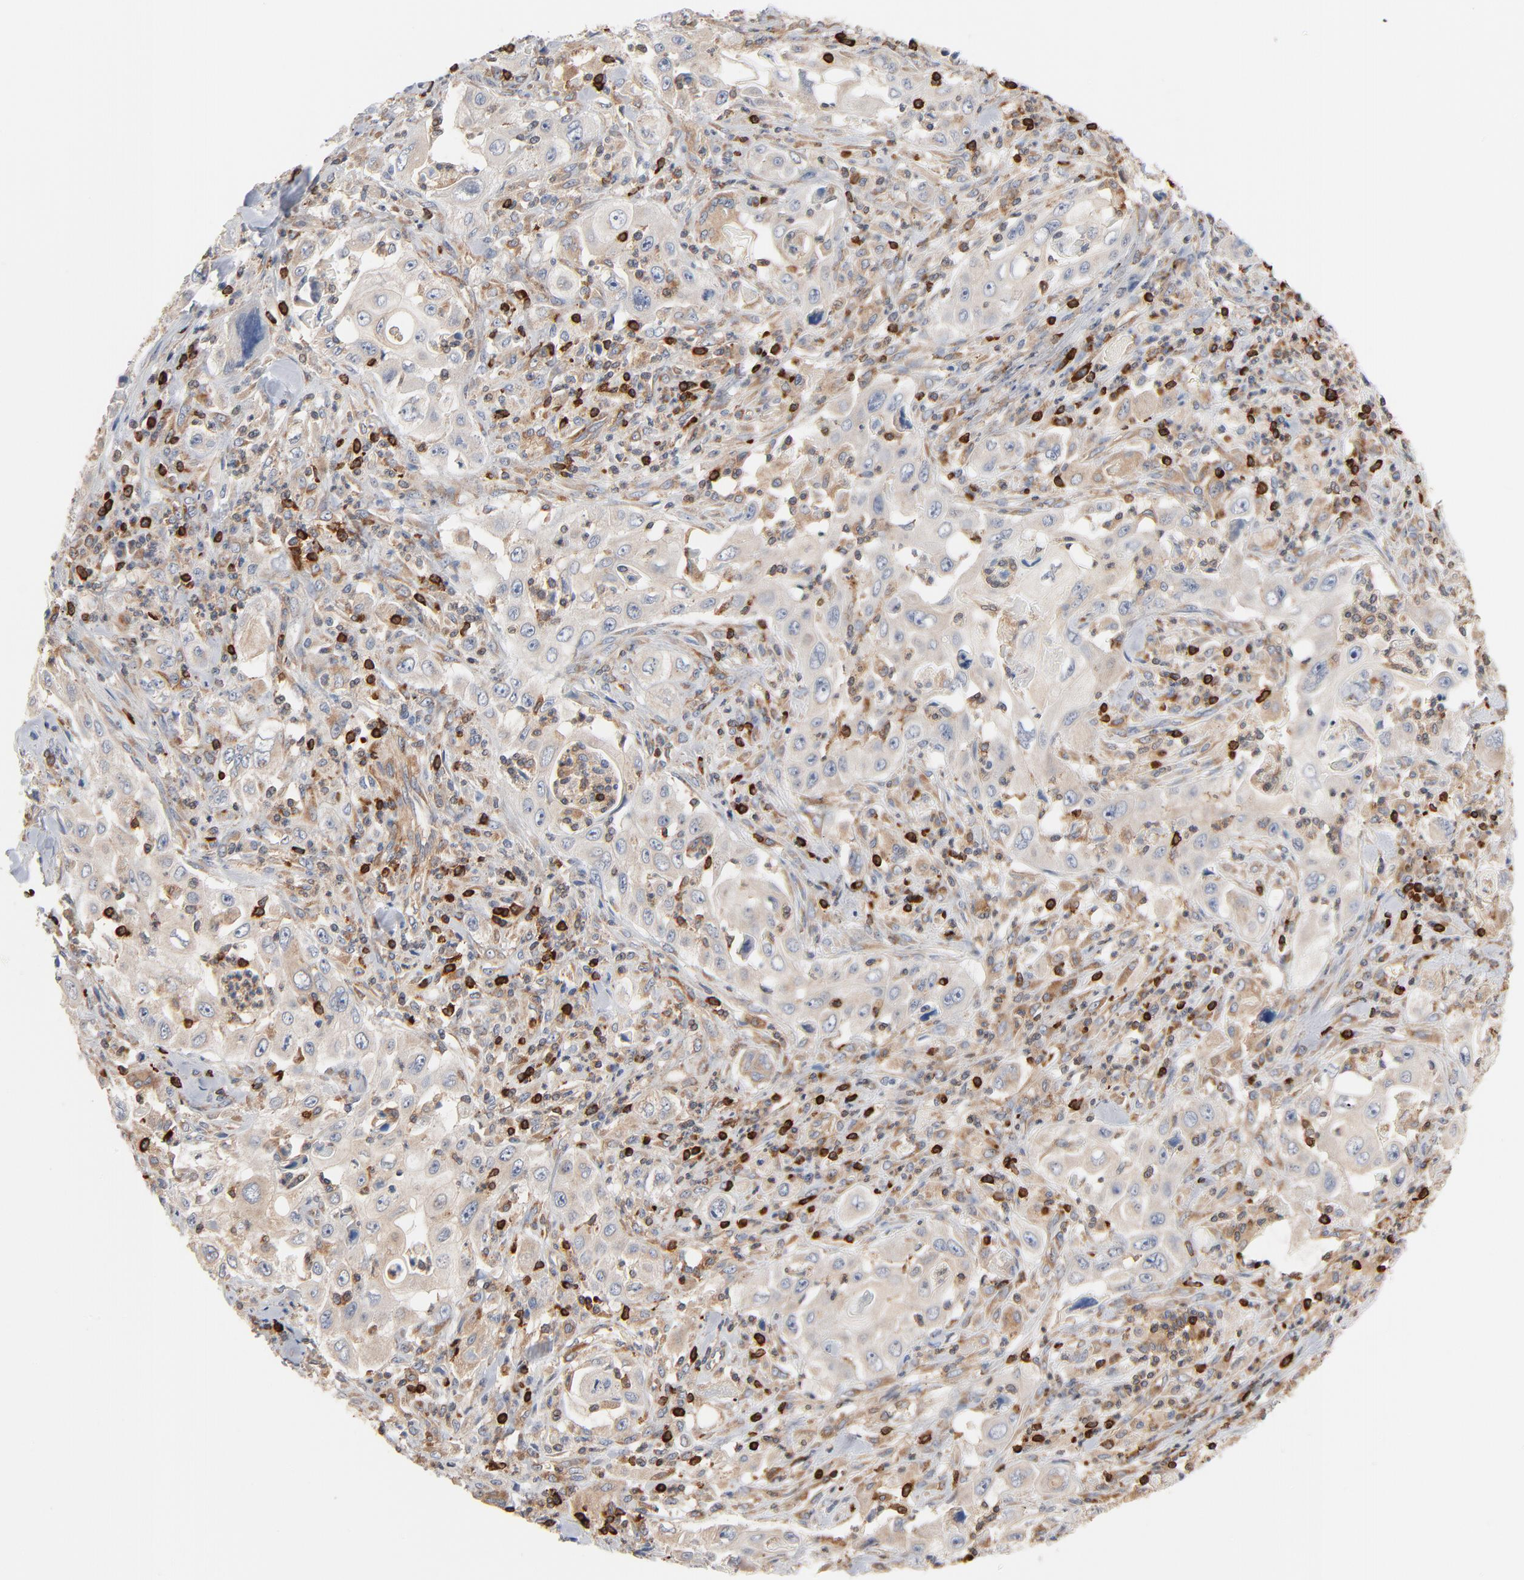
{"staining": {"intensity": "weak", "quantity": "25%-75%", "location": "cytoplasmic/membranous"}, "tissue": "pancreatic cancer", "cell_type": "Tumor cells", "image_type": "cancer", "snomed": [{"axis": "morphology", "description": "Adenocarcinoma, NOS"}, {"axis": "topography", "description": "Pancreas"}], "caption": "About 25%-75% of tumor cells in human pancreatic cancer (adenocarcinoma) display weak cytoplasmic/membranous protein expression as visualized by brown immunohistochemical staining.", "gene": "SH3KBP1", "patient": {"sex": "male", "age": 70}}